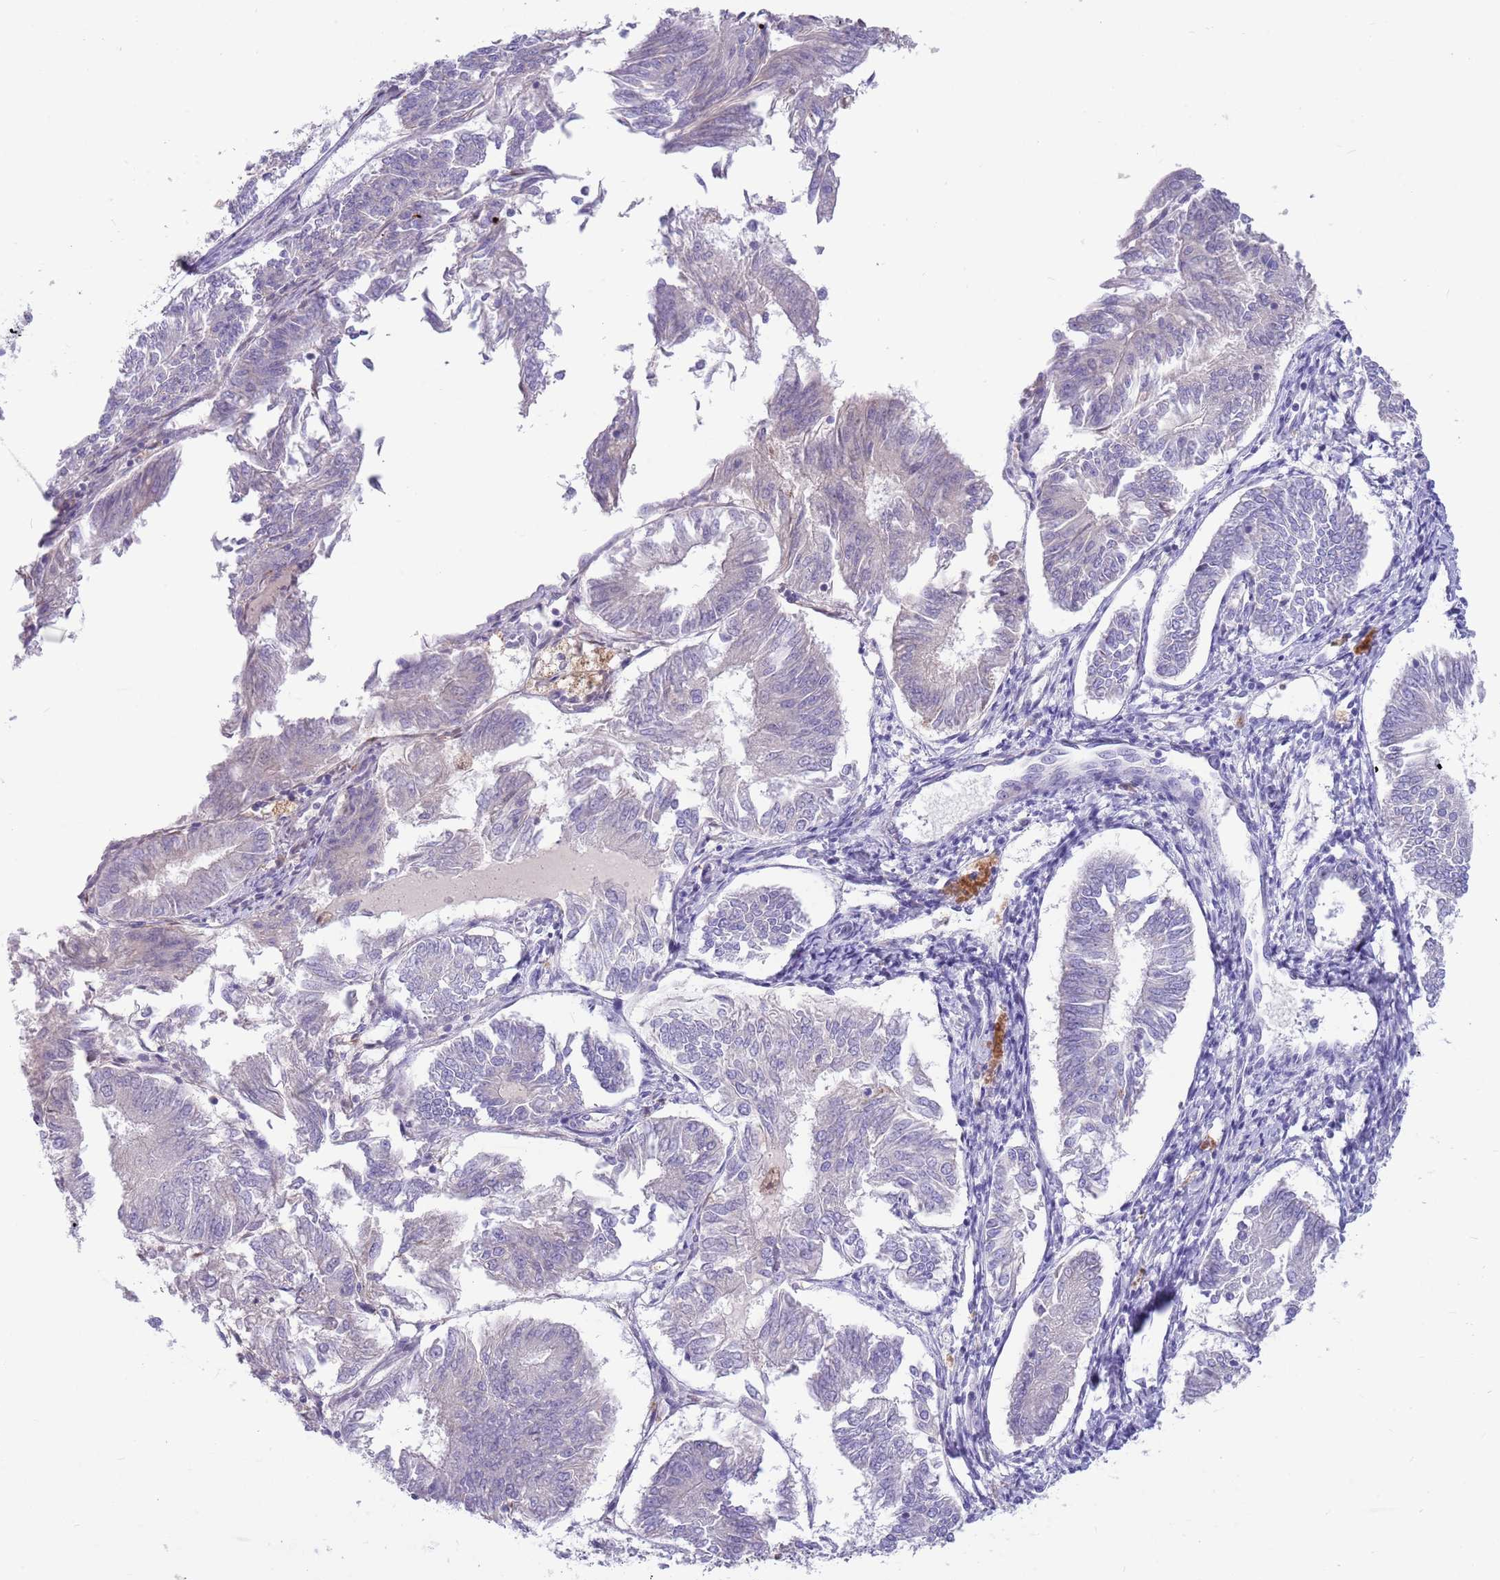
{"staining": {"intensity": "negative", "quantity": "none", "location": "none"}, "tissue": "endometrial cancer", "cell_type": "Tumor cells", "image_type": "cancer", "snomed": [{"axis": "morphology", "description": "Adenocarcinoma, NOS"}, {"axis": "topography", "description": "Endometrium"}], "caption": "Human adenocarcinoma (endometrial) stained for a protein using immunohistochemistry (IHC) reveals no positivity in tumor cells.", "gene": "DDHD1", "patient": {"sex": "female", "age": 58}}